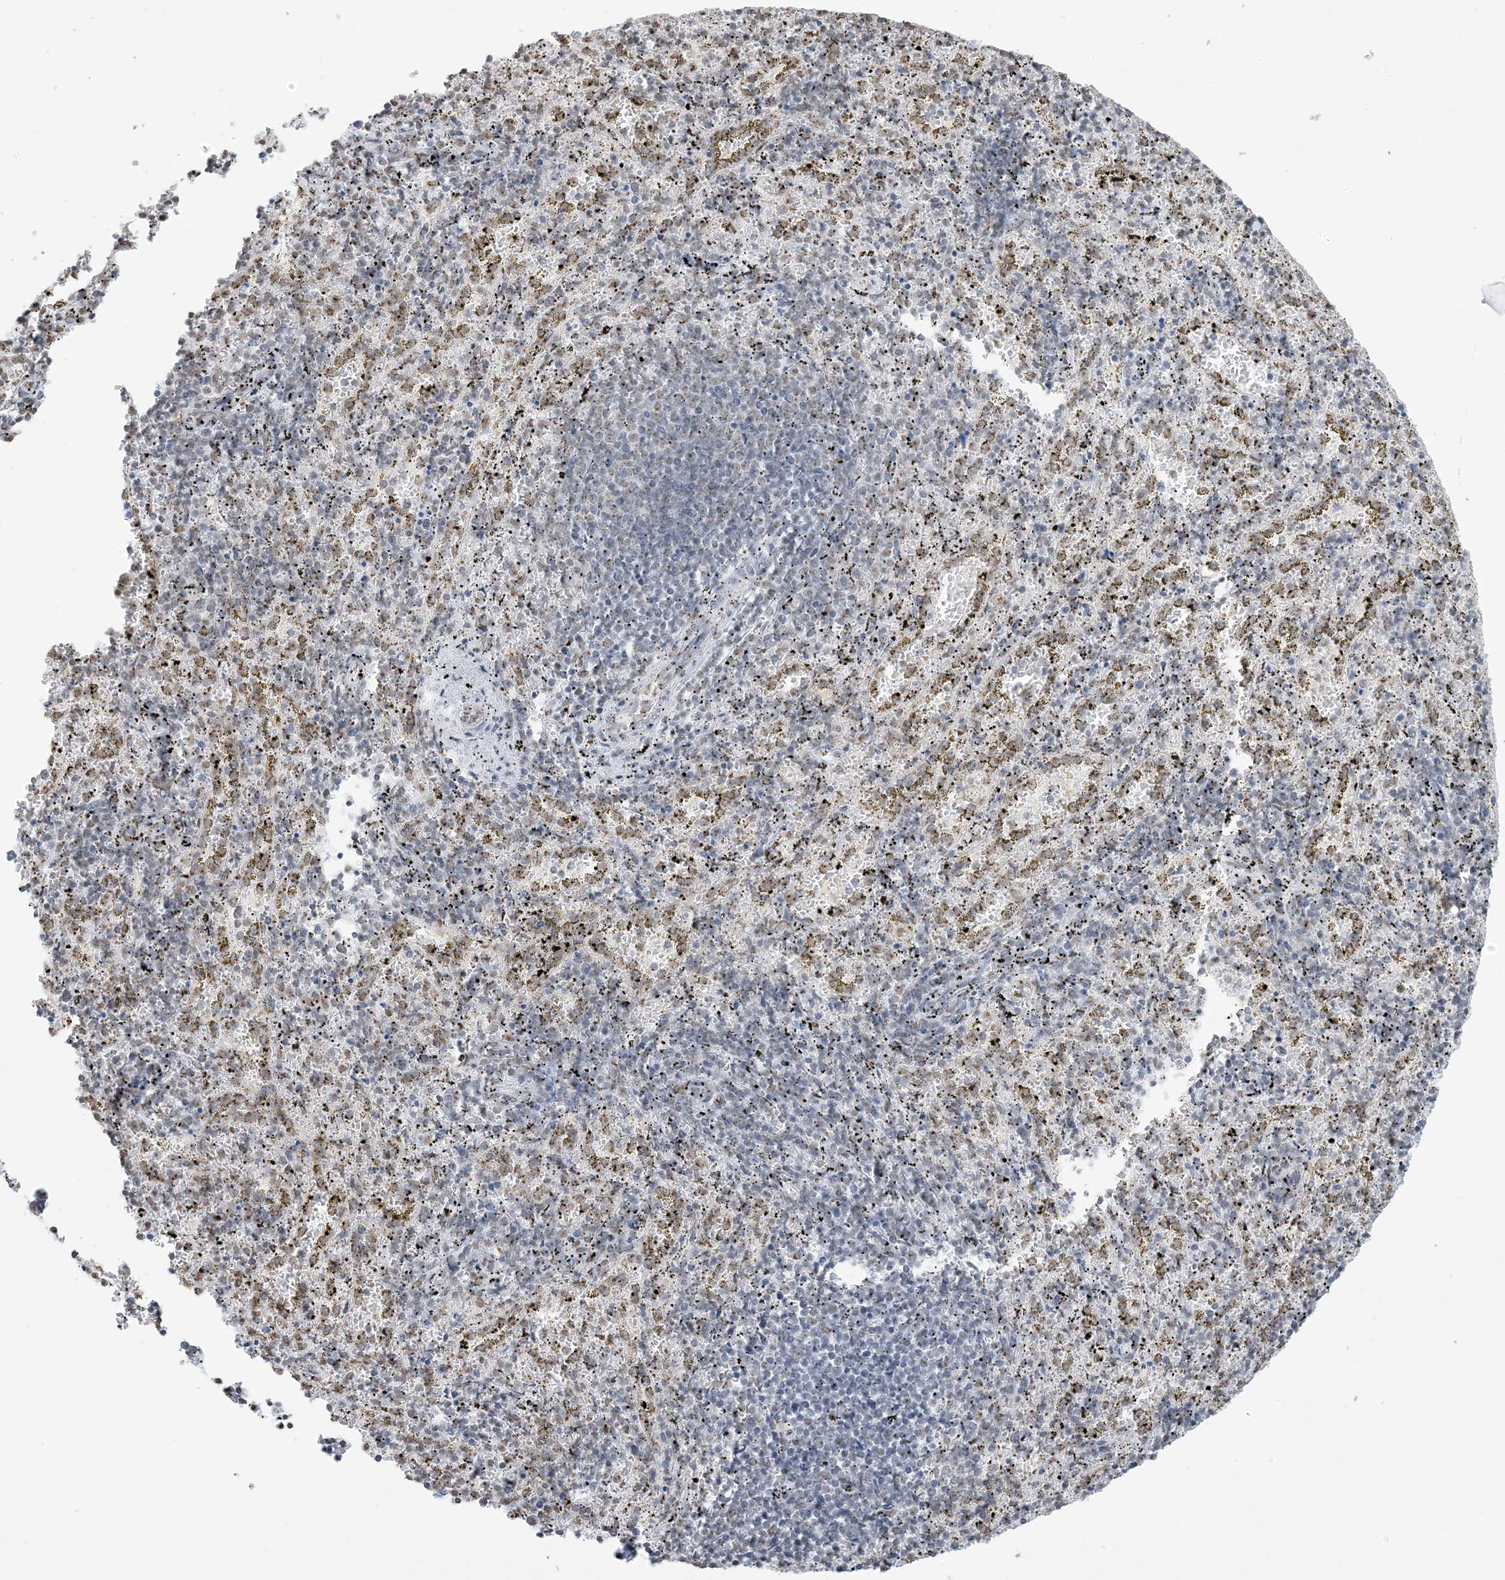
{"staining": {"intensity": "weak", "quantity": "25%-75%", "location": "cytoplasmic/membranous,nuclear"}, "tissue": "spleen", "cell_type": "Cells in red pulp", "image_type": "normal", "snomed": [{"axis": "morphology", "description": "Normal tissue, NOS"}, {"axis": "topography", "description": "Spleen"}], "caption": "DAB immunohistochemical staining of unremarkable human spleen displays weak cytoplasmic/membranous,nuclear protein staining in about 25%-75% of cells in red pulp. The protein of interest is shown in brown color, while the nuclei are stained blue.", "gene": "GPR107", "patient": {"sex": "male", "age": 11}}